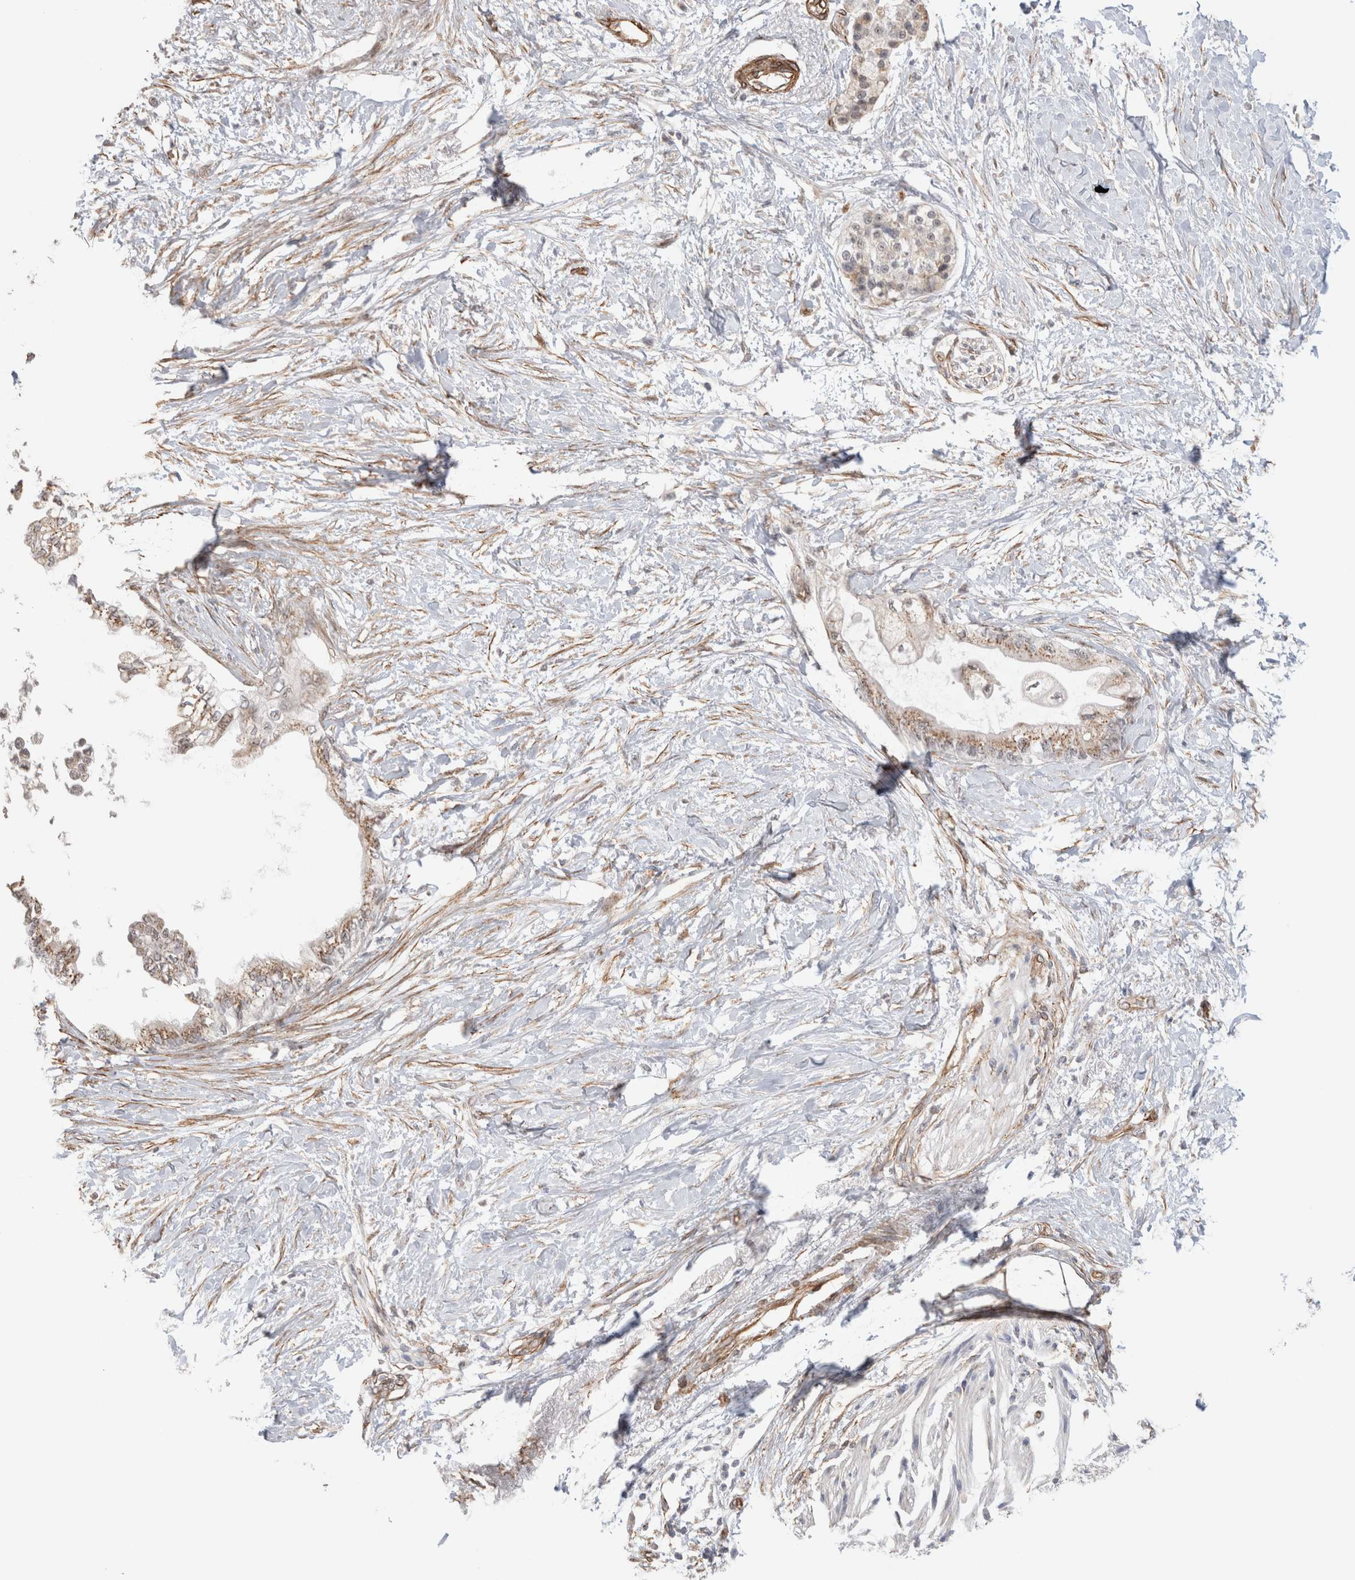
{"staining": {"intensity": "moderate", "quantity": "25%-75%", "location": "cytoplasmic/membranous"}, "tissue": "pancreatic cancer", "cell_type": "Tumor cells", "image_type": "cancer", "snomed": [{"axis": "morphology", "description": "Normal tissue, NOS"}, {"axis": "morphology", "description": "Adenocarcinoma, NOS"}, {"axis": "topography", "description": "Pancreas"}, {"axis": "topography", "description": "Duodenum"}], "caption": "Immunohistochemical staining of pancreatic cancer (adenocarcinoma) exhibits moderate cytoplasmic/membranous protein positivity in about 25%-75% of tumor cells.", "gene": "CAAP1", "patient": {"sex": "female", "age": 60}}